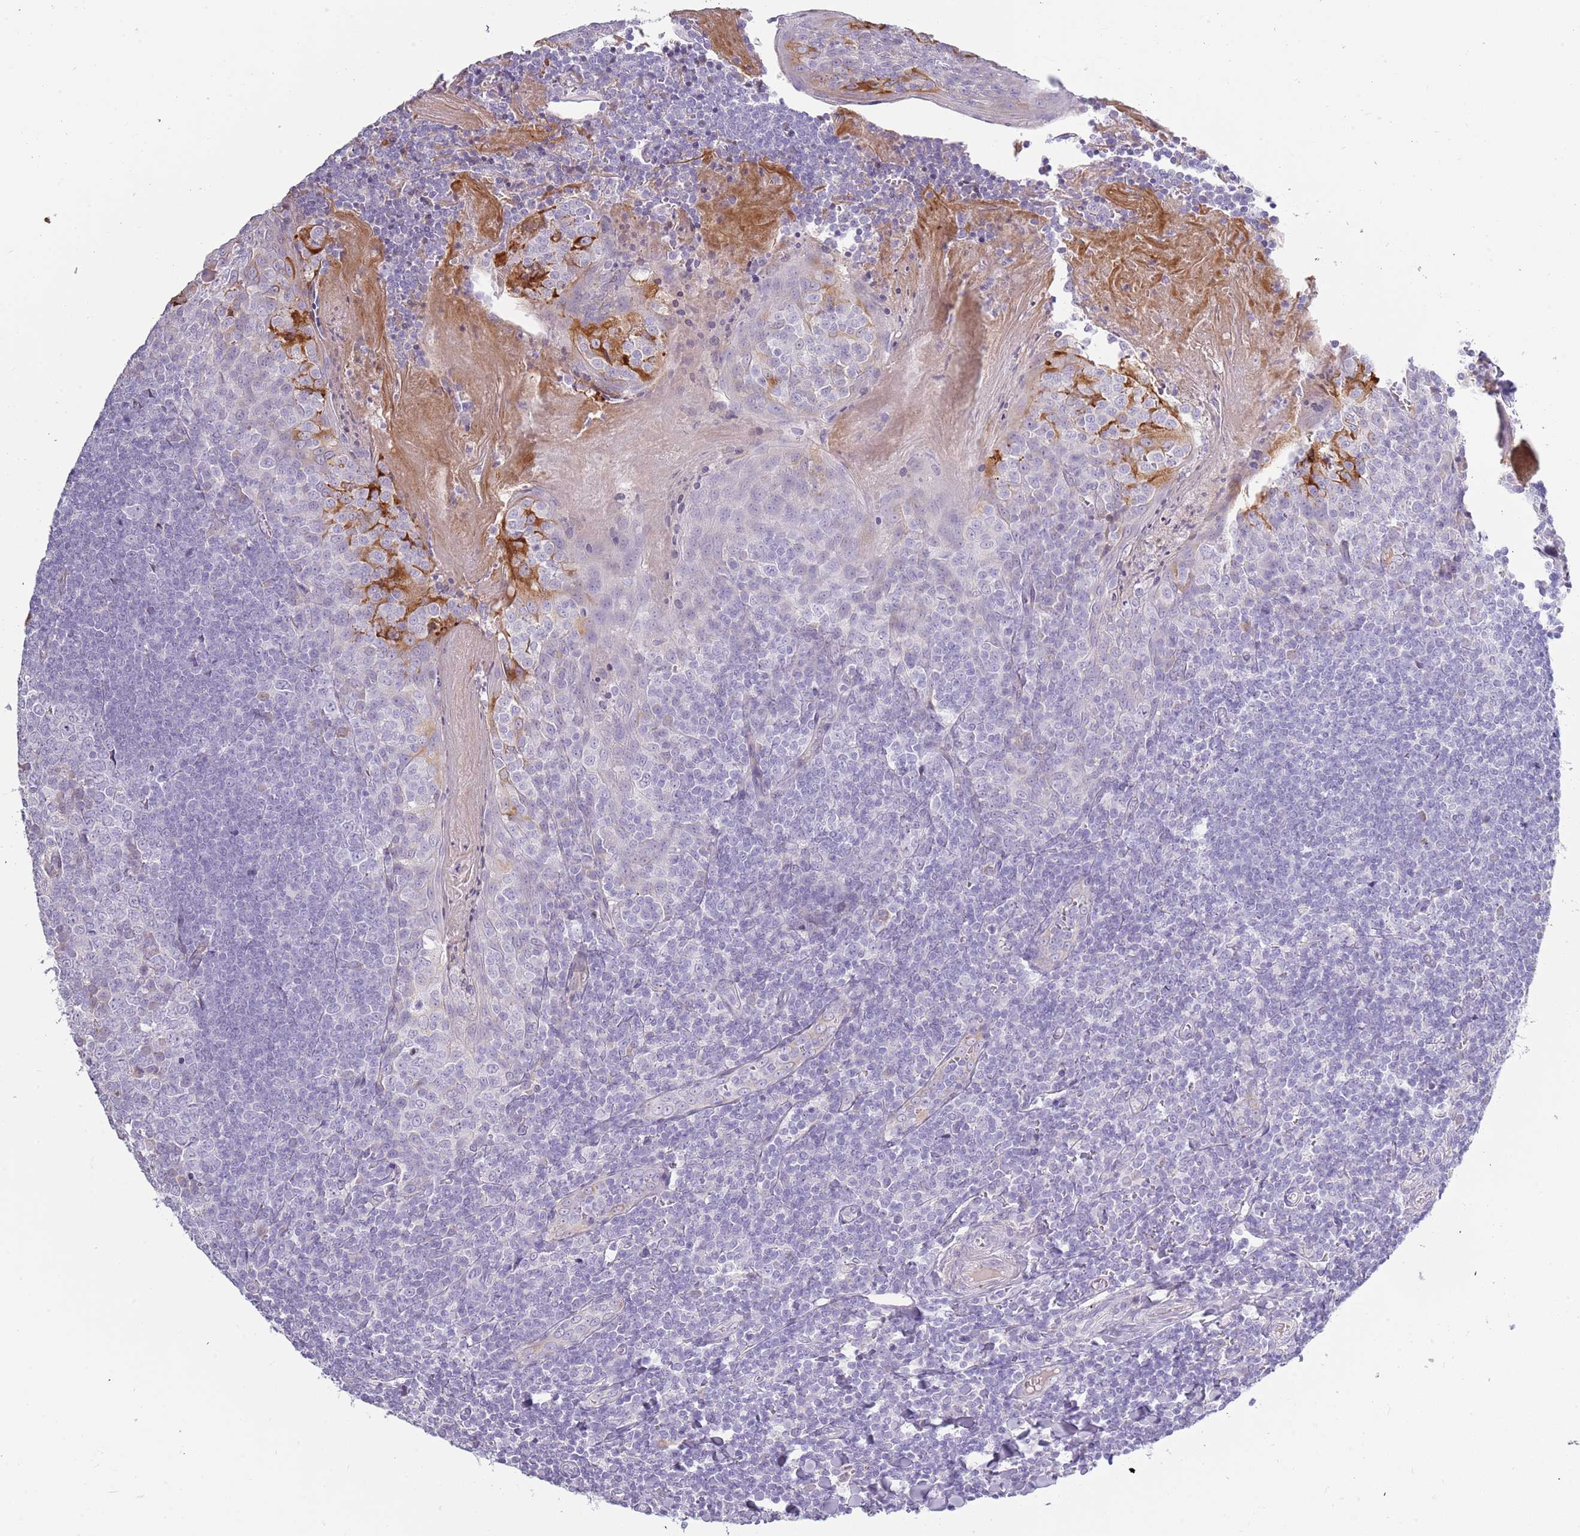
{"staining": {"intensity": "negative", "quantity": "none", "location": "none"}, "tissue": "tonsil", "cell_type": "Germinal center cells", "image_type": "normal", "snomed": [{"axis": "morphology", "description": "Normal tissue, NOS"}, {"axis": "topography", "description": "Tonsil"}], "caption": "DAB (3,3'-diaminobenzidine) immunohistochemical staining of benign human tonsil exhibits no significant positivity in germinal center cells. (Stains: DAB (3,3'-diaminobenzidine) immunohistochemistry with hematoxylin counter stain, Microscopy: brightfield microscopy at high magnification).", "gene": "TNFRSF6B", "patient": {"sex": "male", "age": 27}}